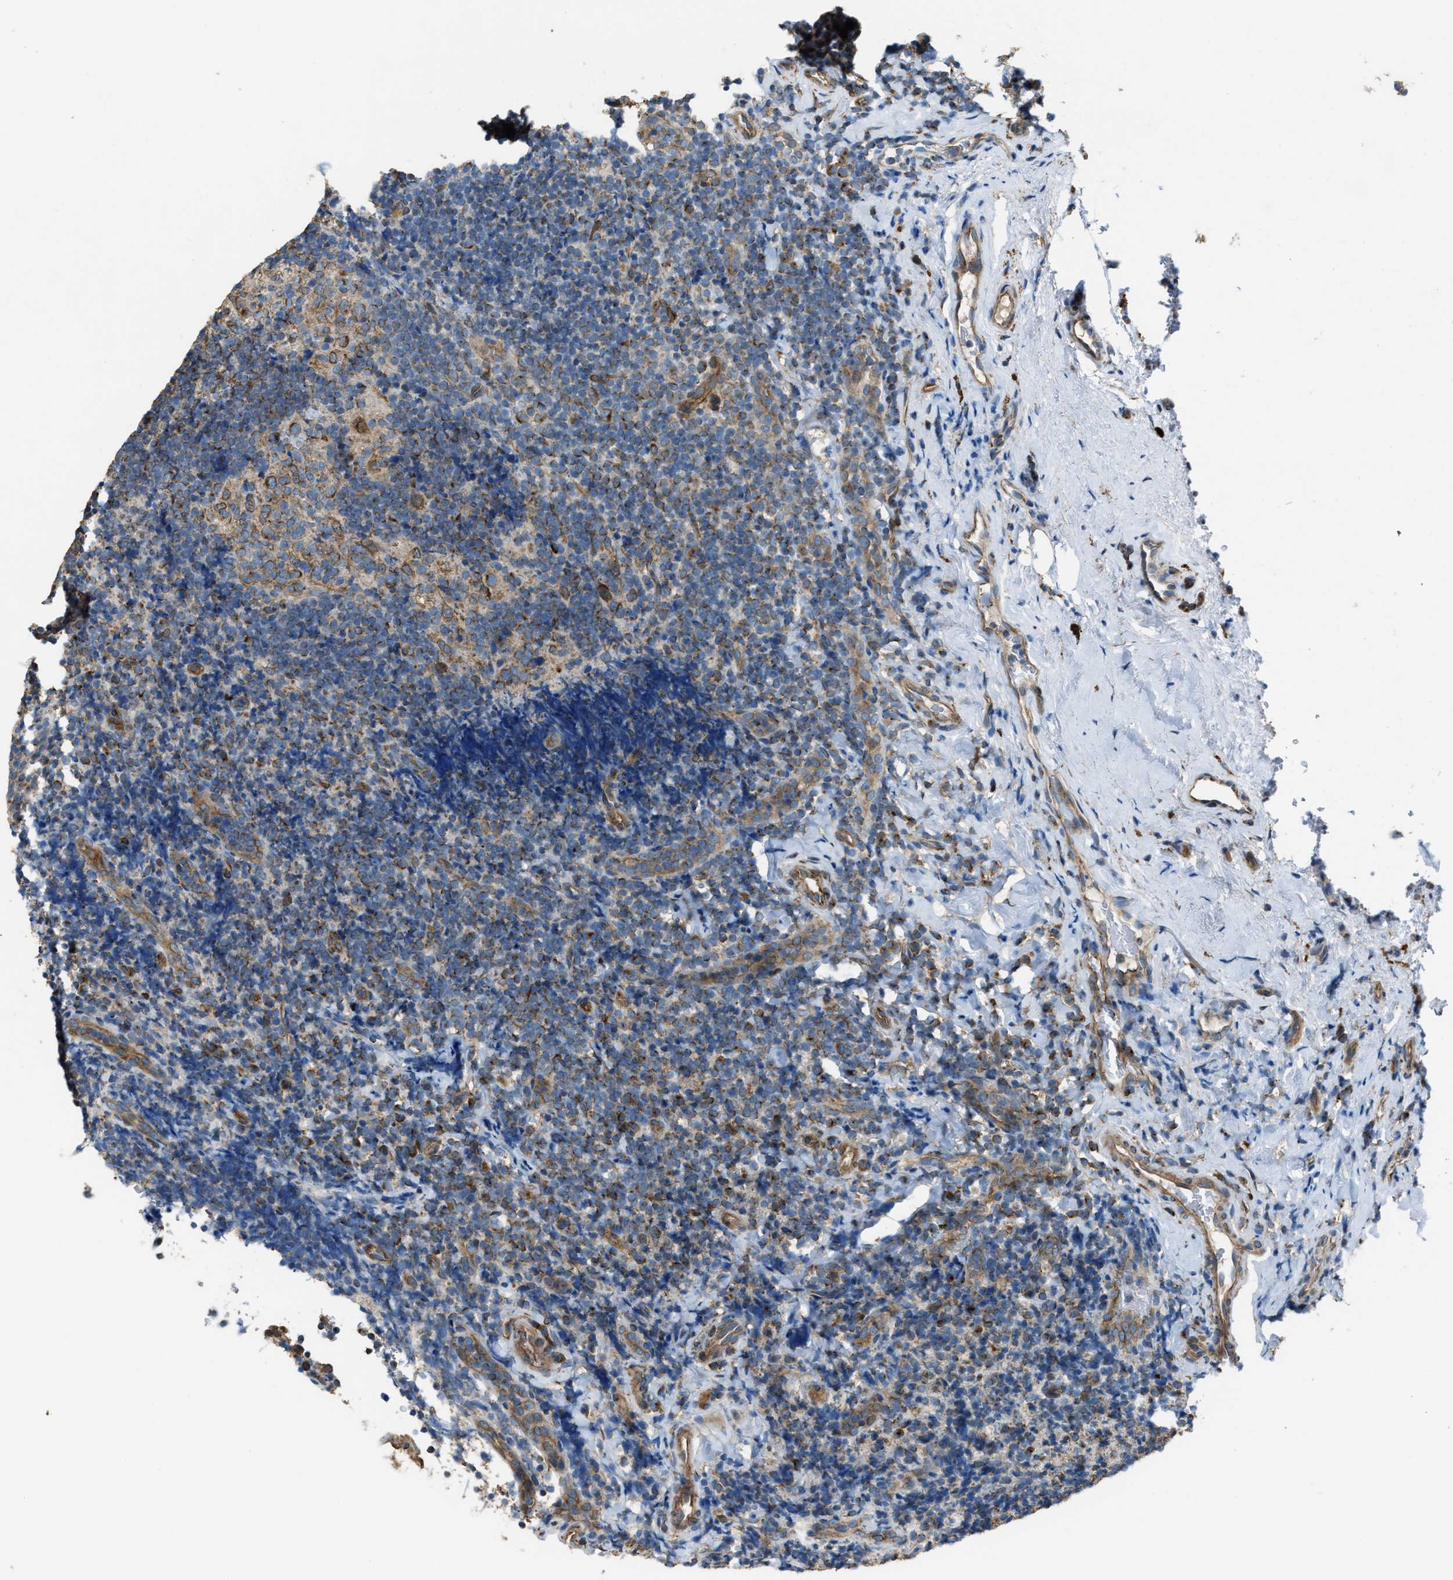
{"staining": {"intensity": "weak", "quantity": ">75%", "location": "cytoplasmic/membranous"}, "tissue": "tonsil", "cell_type": "Germinal center cells", "image_type": "normal", "snomed": [{"axis": "morphology", "description": "Normal tissue, NOS"}, {"axis": "topography", "description": "Tonsil"}], "caption": "Brown immunohistochemical staining in unremarkable tonsil reveals weak cytoplasmic/membranous staining in about >75% of germinal center cells.", "gene": "SLC25A11", "patient": {"sex": "male", "age": 37}}